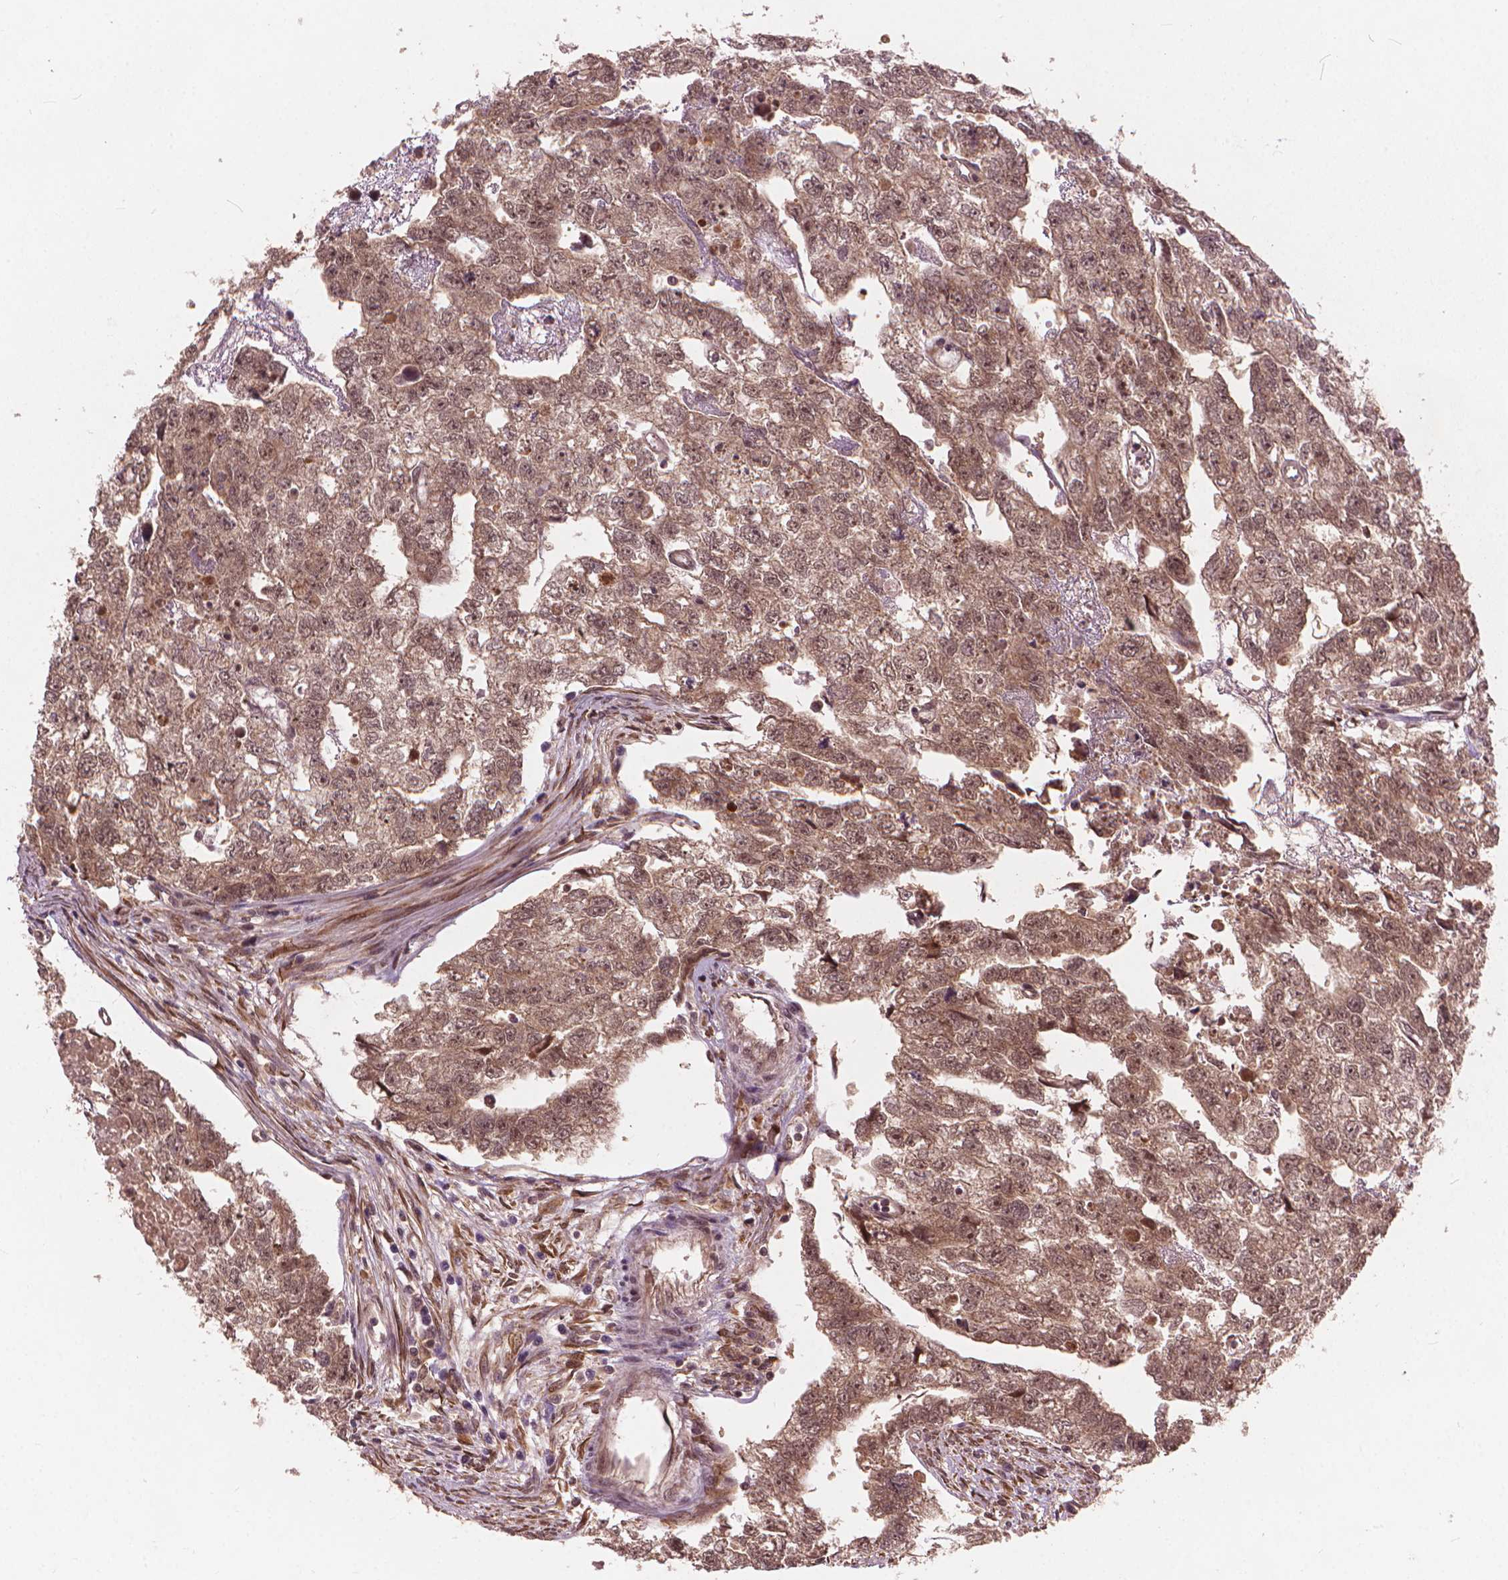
{"staining": {"intensity": "moderate", "quantity": ">75%", "location": "nuclear"}, "tissue": "testis cancer", "cell_type": "Tumor cells", "image_type": "cancer", "snomed": [{"axis": "morphology", "description": "Carcinoma, Embryonal, NOS"}, {"axis": "morphology", "description": "Teratoma, malignant, NOS"}, {"axis": "topography", "description": "Testis"}], "caption": "Protein positivity by IHC reveals moderate nuclear staining in about >75% of tumor cells in testis cancer (embryonal carcinoma).", "gene": "SSU72", "patient": {"sex": "male", "age": 44}}